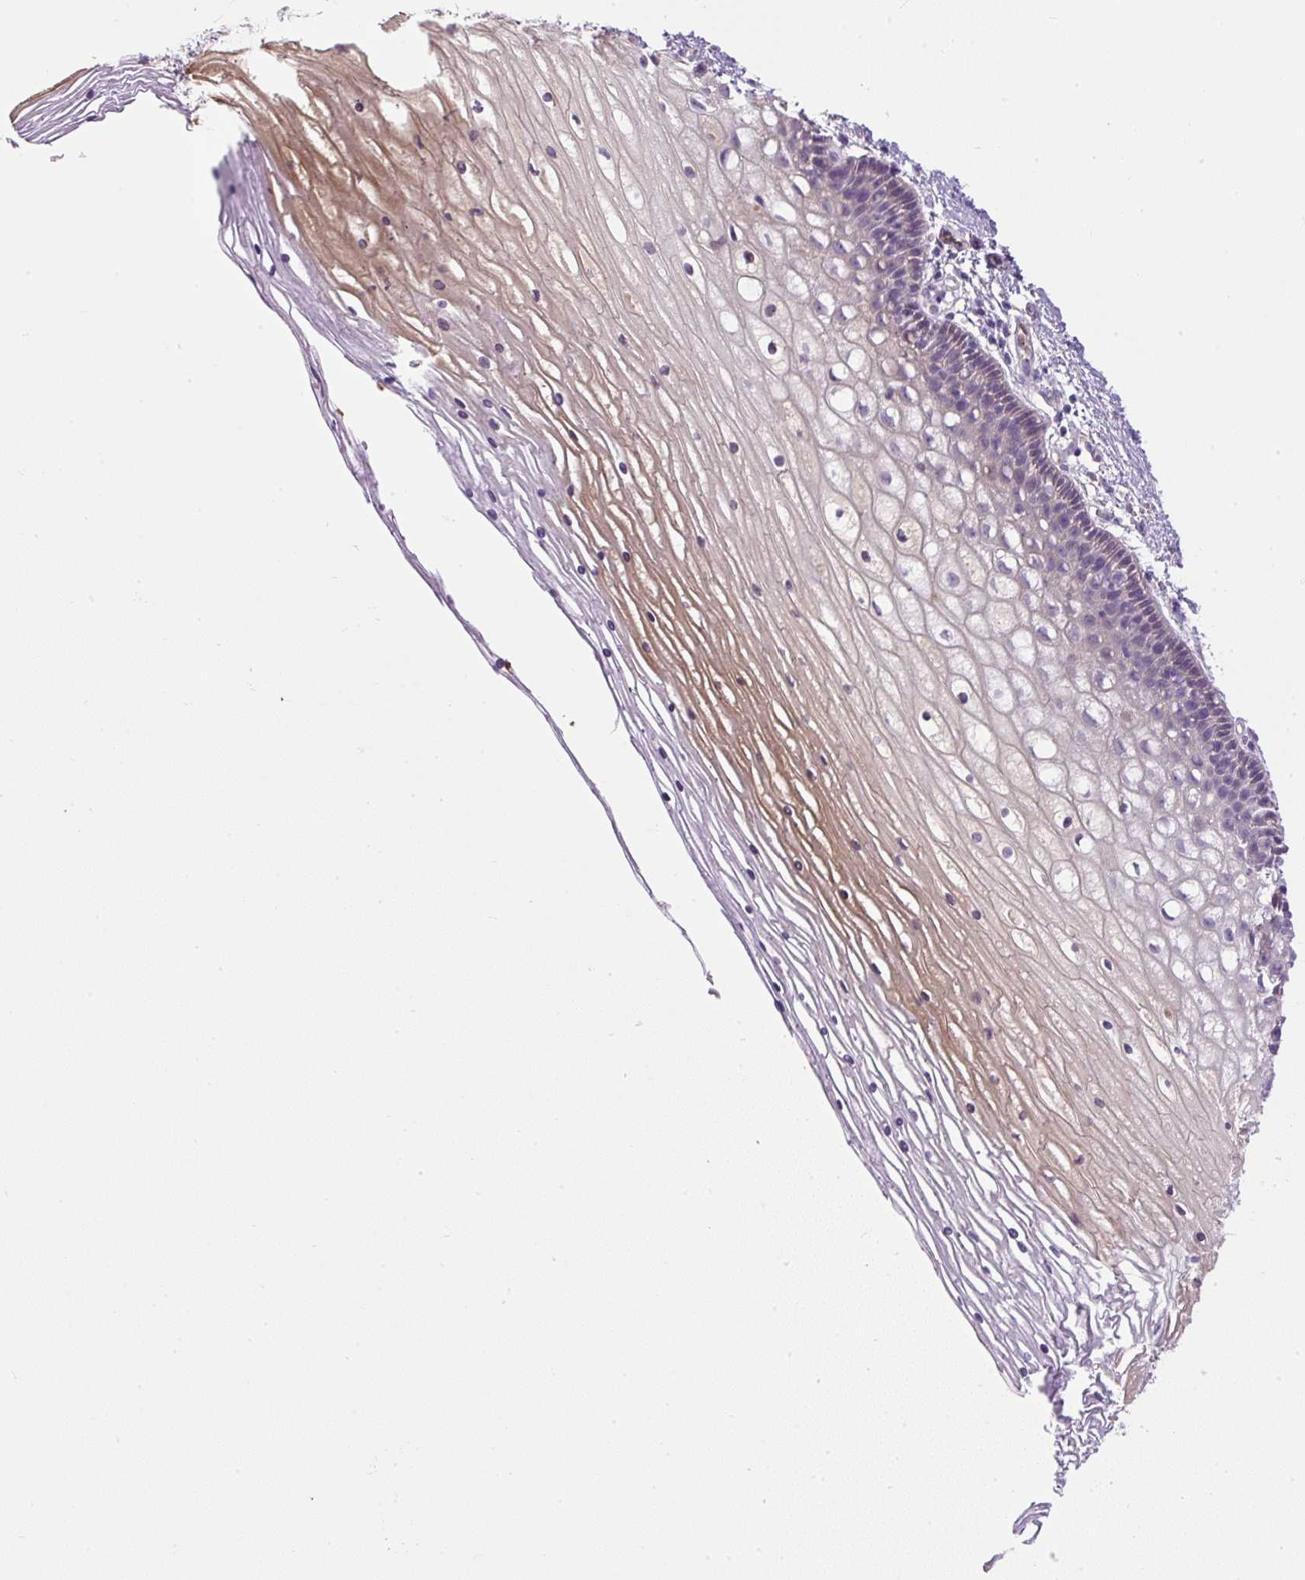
{"staining": {"intensity": "moderate", "quantity": "<25%", "location": "cytoplasmic/membranous"}, "tissue": "cervix", "cell_type": "Squamous epithelial cells", "image_type": "normal", "snomed": [{"axis": "morphology", "description": "Normal tissue, NOS"}, {"axis": "topography", "description": "Cervix"}], "caption": "IHC image of unremarkable cervix stained for a protein (brown), which demonstrates low levels of moderate cytoplasmic/membranous expression in about <25% of squamous epithelial cells.", "gene": "LEFTY1", "patient": {"sex": "female", "age": 36}}